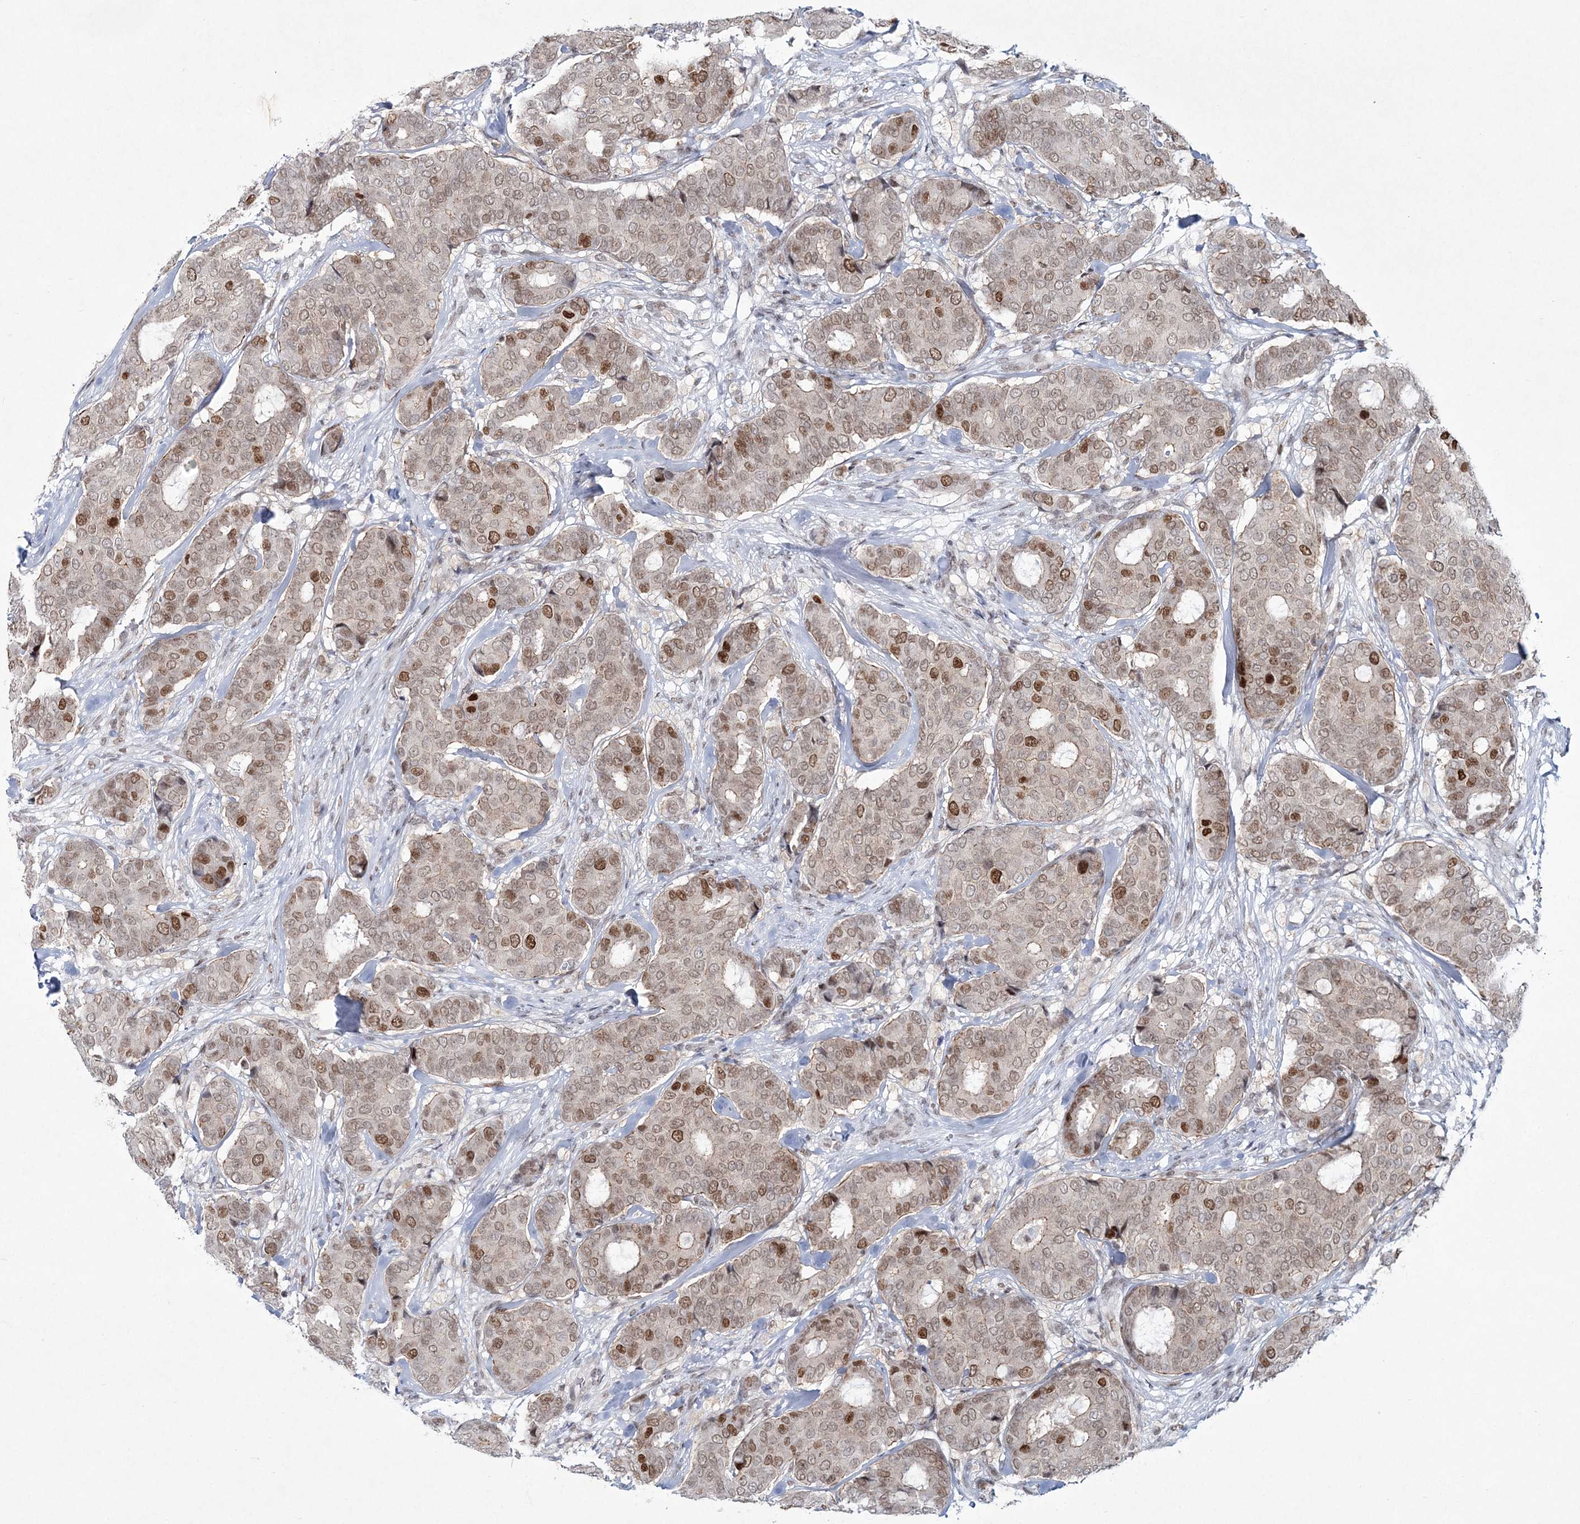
{"staining": {"intensity": "moderate", "quantity": "<25%", "location": "nuclear"}, "tissue": "breast cancer", "cell_type": "Tumor cells", "image_type": "cancer", "snomed": [{"axis": "morphology", "description": "Duct carcinoma"}, {"axis": "topography", "description": "Breast"}], "caption": "The image displays immunohistochemical staining of infiltrating ductal carcinoma (breast). There is moderate nuclear positivity is present in approximately <25% of tumor cells.", "gene": "LRRFIP2", "patient": {"sex": "female", "age": 75}}